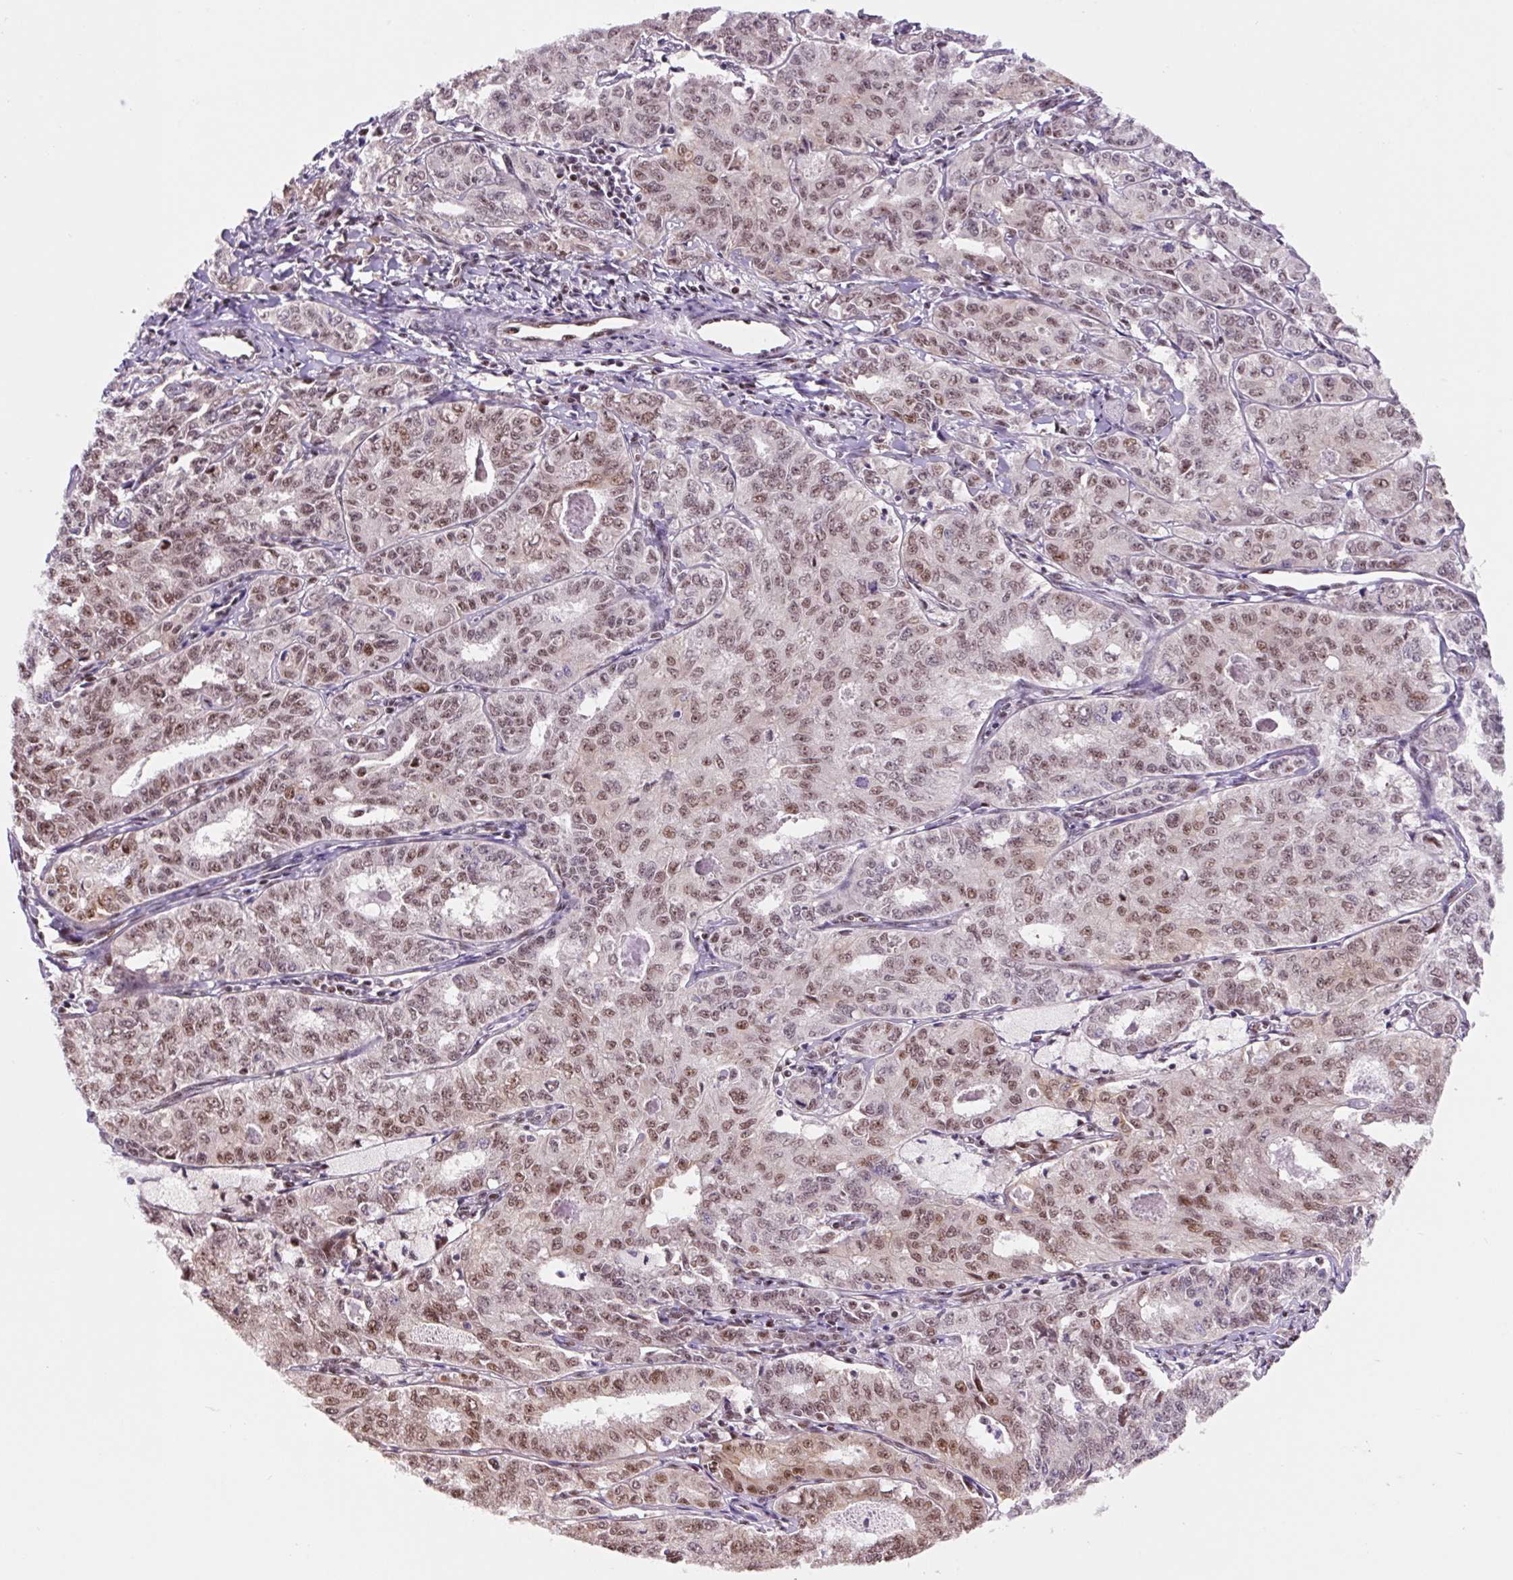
{"staining": {"intensity": "moderate", "quantity": "25%-75%", "location": "nuclear"}, "tissue": "endometrial cancer", "cell_type": "Tumor cells", "image_type": "cancer", "snomed": [{"axis": "morphology", "description": "Adenocarcinoma, NOS"}, {"axis": "topography", "description": "Endometrium"}], "caption": "This is a micrograph of immunohistochemistry (IHC) staining of endometrial cancer (adenocarcinoma), which shows moderate positivity in the nuclear of tumor cells.", "gene": "TAF1A", "patient": {"sex": "female", "age": 61}}